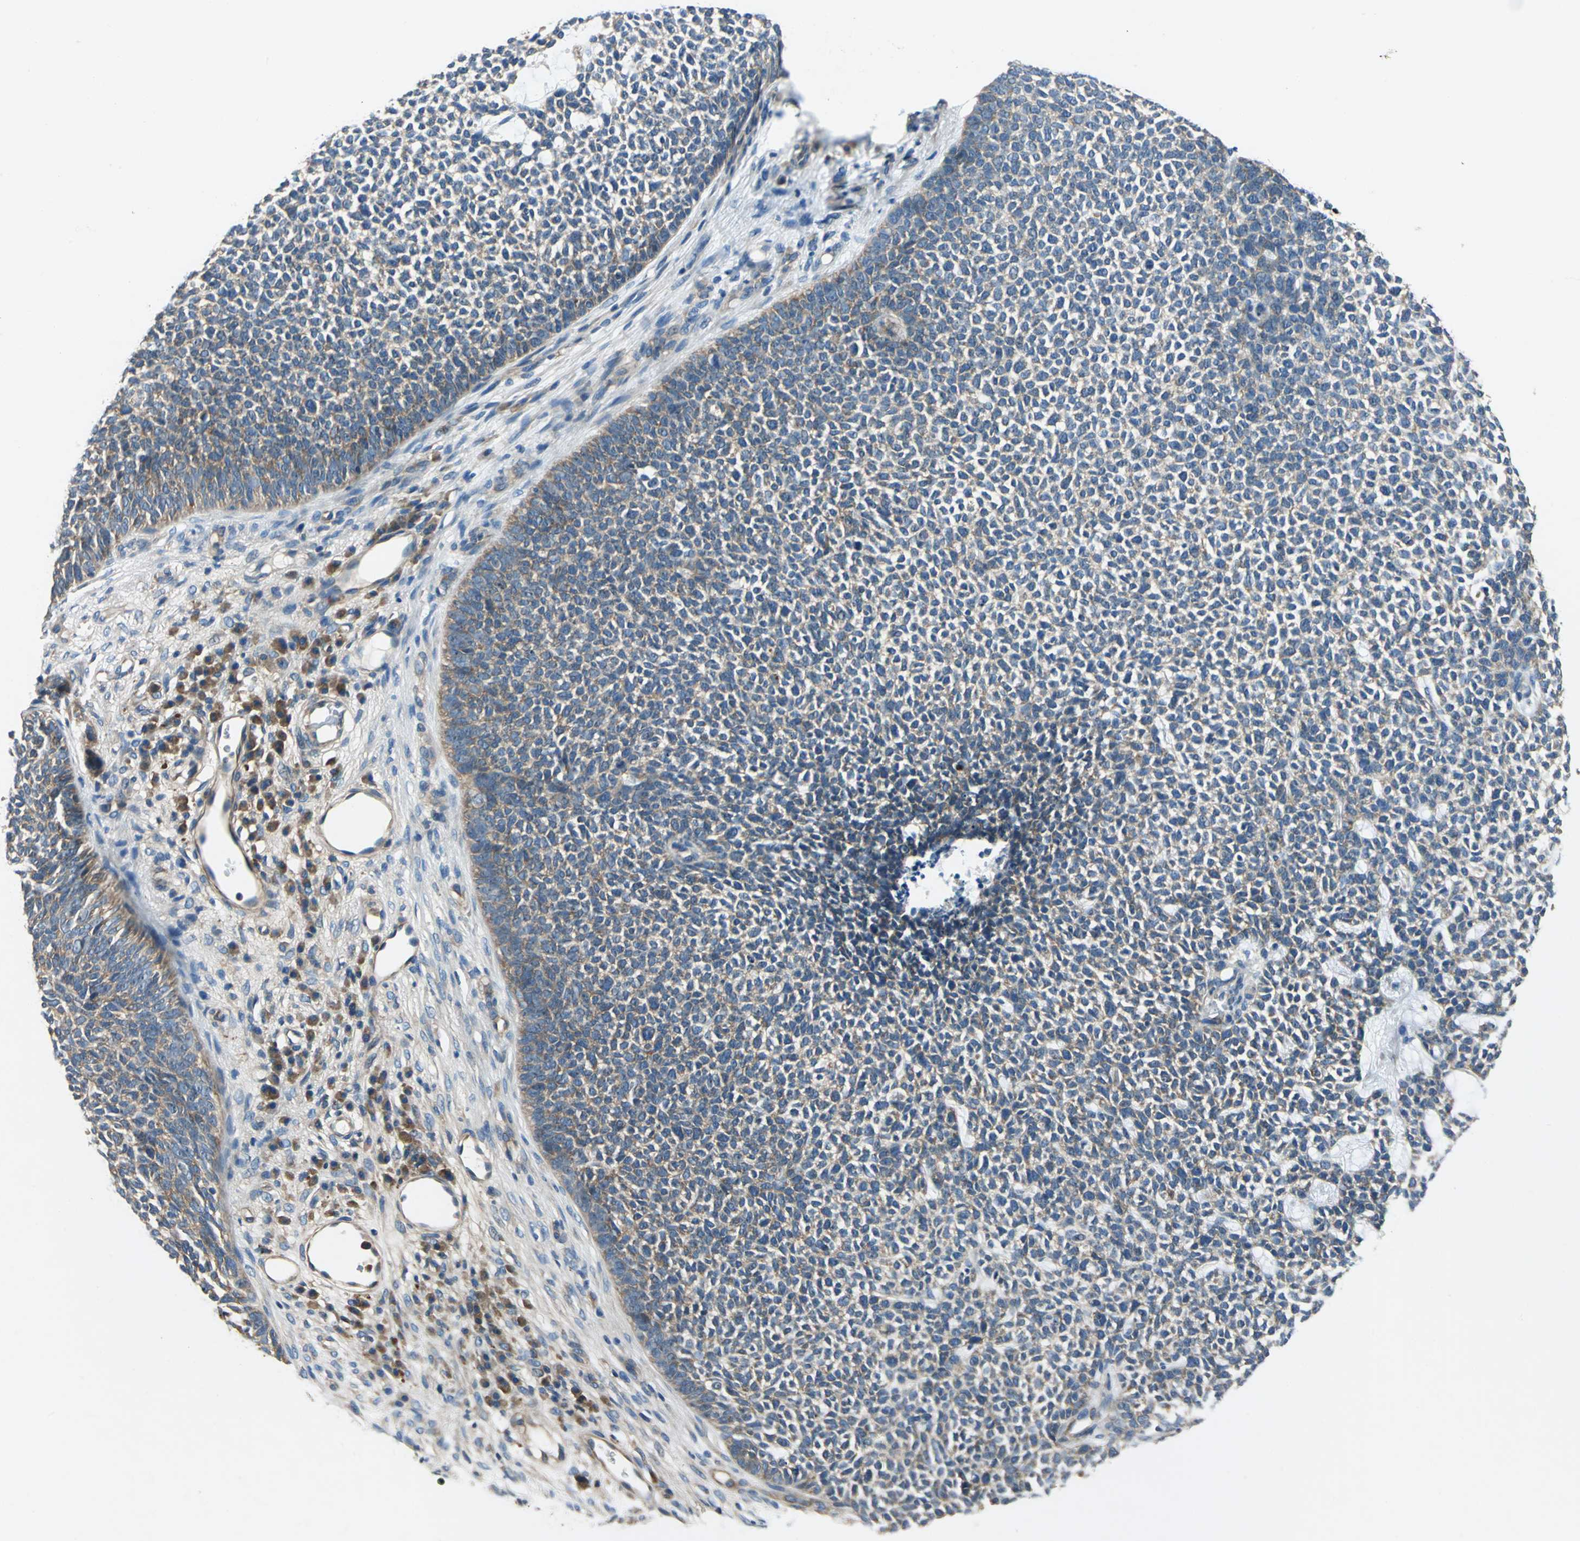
{"staining": {"intensity": "weak", "quantity": "25%-75%", "location": "cytoplasmic/membranous"}, "tissue": "skin cancer", "cell_type": "Tumor cells", "image_type": "cancer", "snomed": [{"axis": "morphology", "description": "Basal cell carcinoma"}, {"axis": "topography", "description": "Skin"}], "caption": "The photomicrograph displays immunohistochemical staining of skin basal cell carcinoma. There is weak cytoplasmic/membranous staining is identified in approximately 25%-75% of tumor cells.", "gene": "DDX3Y", "patient": {"sex": "female", "age": 84}}